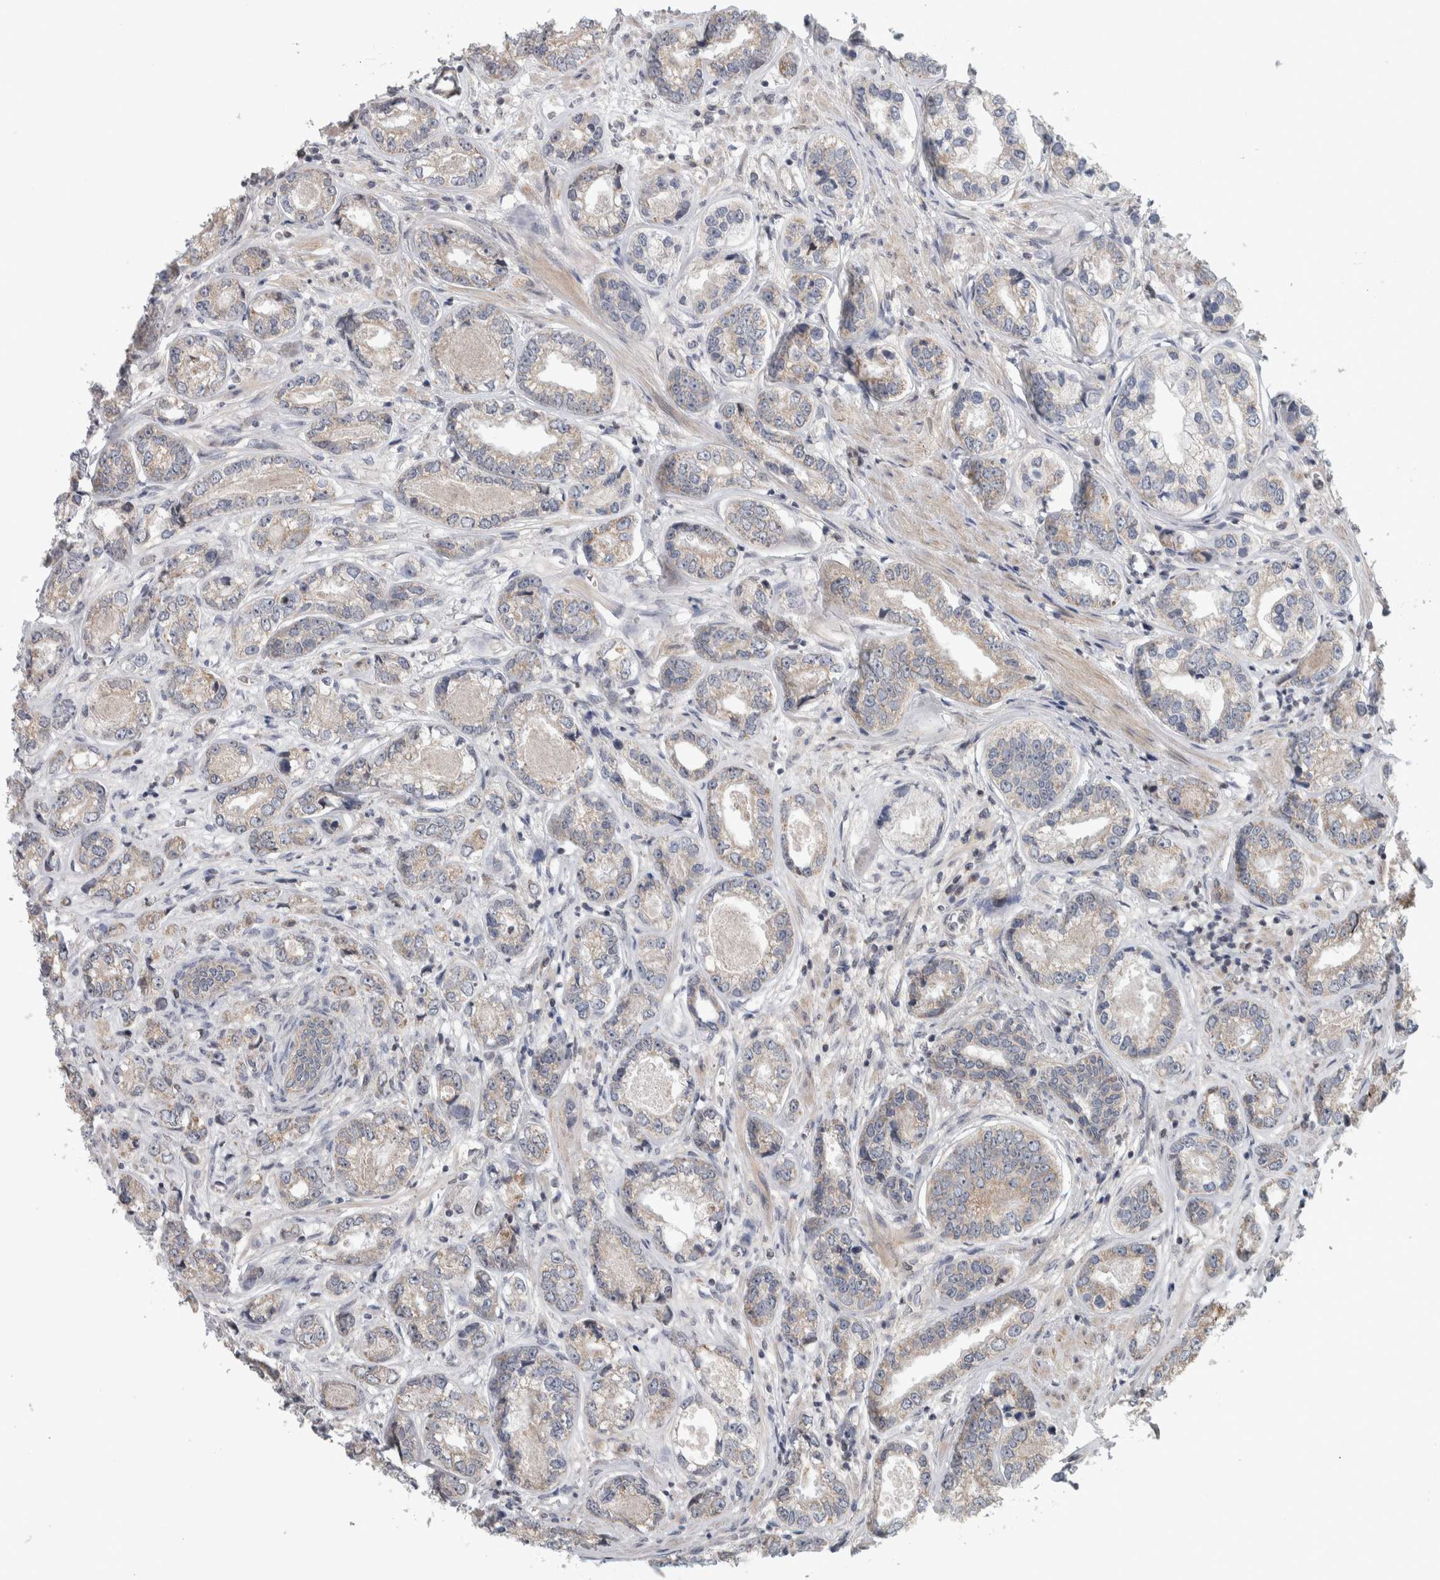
{"staining": {"intensity": "weak", "quantity": "<25%", "location": "cytoplasmic/membranous"}, "tissue": "prostate cancer", "cell_type": "Tumor cells", "image_type": "cancer", "snomed": [{"axis": "morphology", "description": "Adenocarcinoma, High grade"}, {"axis": "topography", "description": "Prostate"}], "caption": "The micrograph exhibits no staining of tumor cells in prostate cancer (adenocarcinoma (high-grade)).", "gene": "CWC27", "patient": {"sex": "male", "age": 61}}